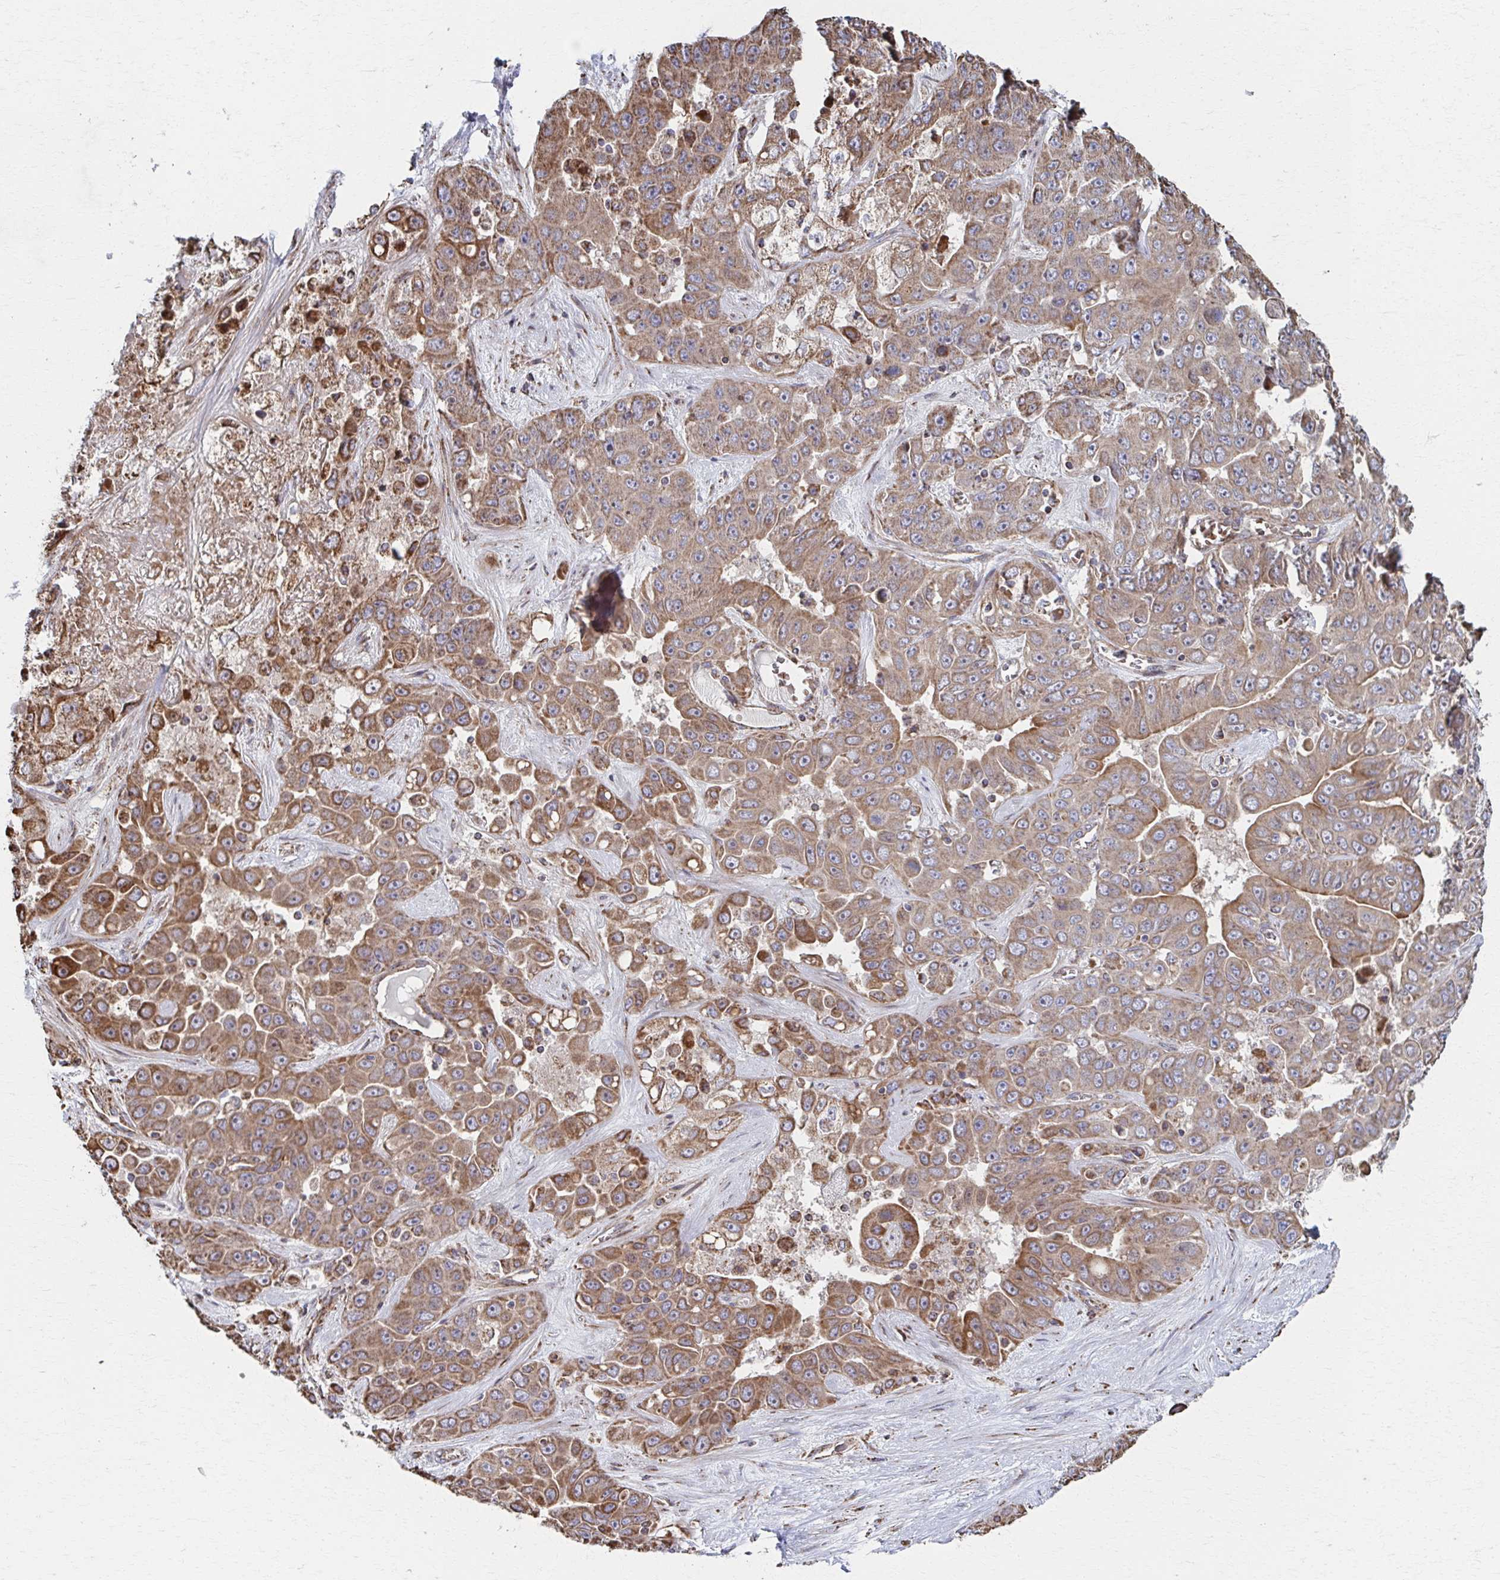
{"staining": {"intensity": "moderate", "quantity": ">75%", "location": "cytoplasmic/membranous"}, "tissue": "liver cancer", "cell_type": "Tumor cells", "image_type": "cancer", "snomed": [{"axis": "morphology", "description": "Cholangiocarcinoma"}, {"axis": "topography", "description": "Liver"}], "caption": "Cholangiocarcinoma (liver) stained with a protein marker shows moderate staining in tumor cells.", "gene": "SAT1", "patient": {"sex": "female", "age": 52}}